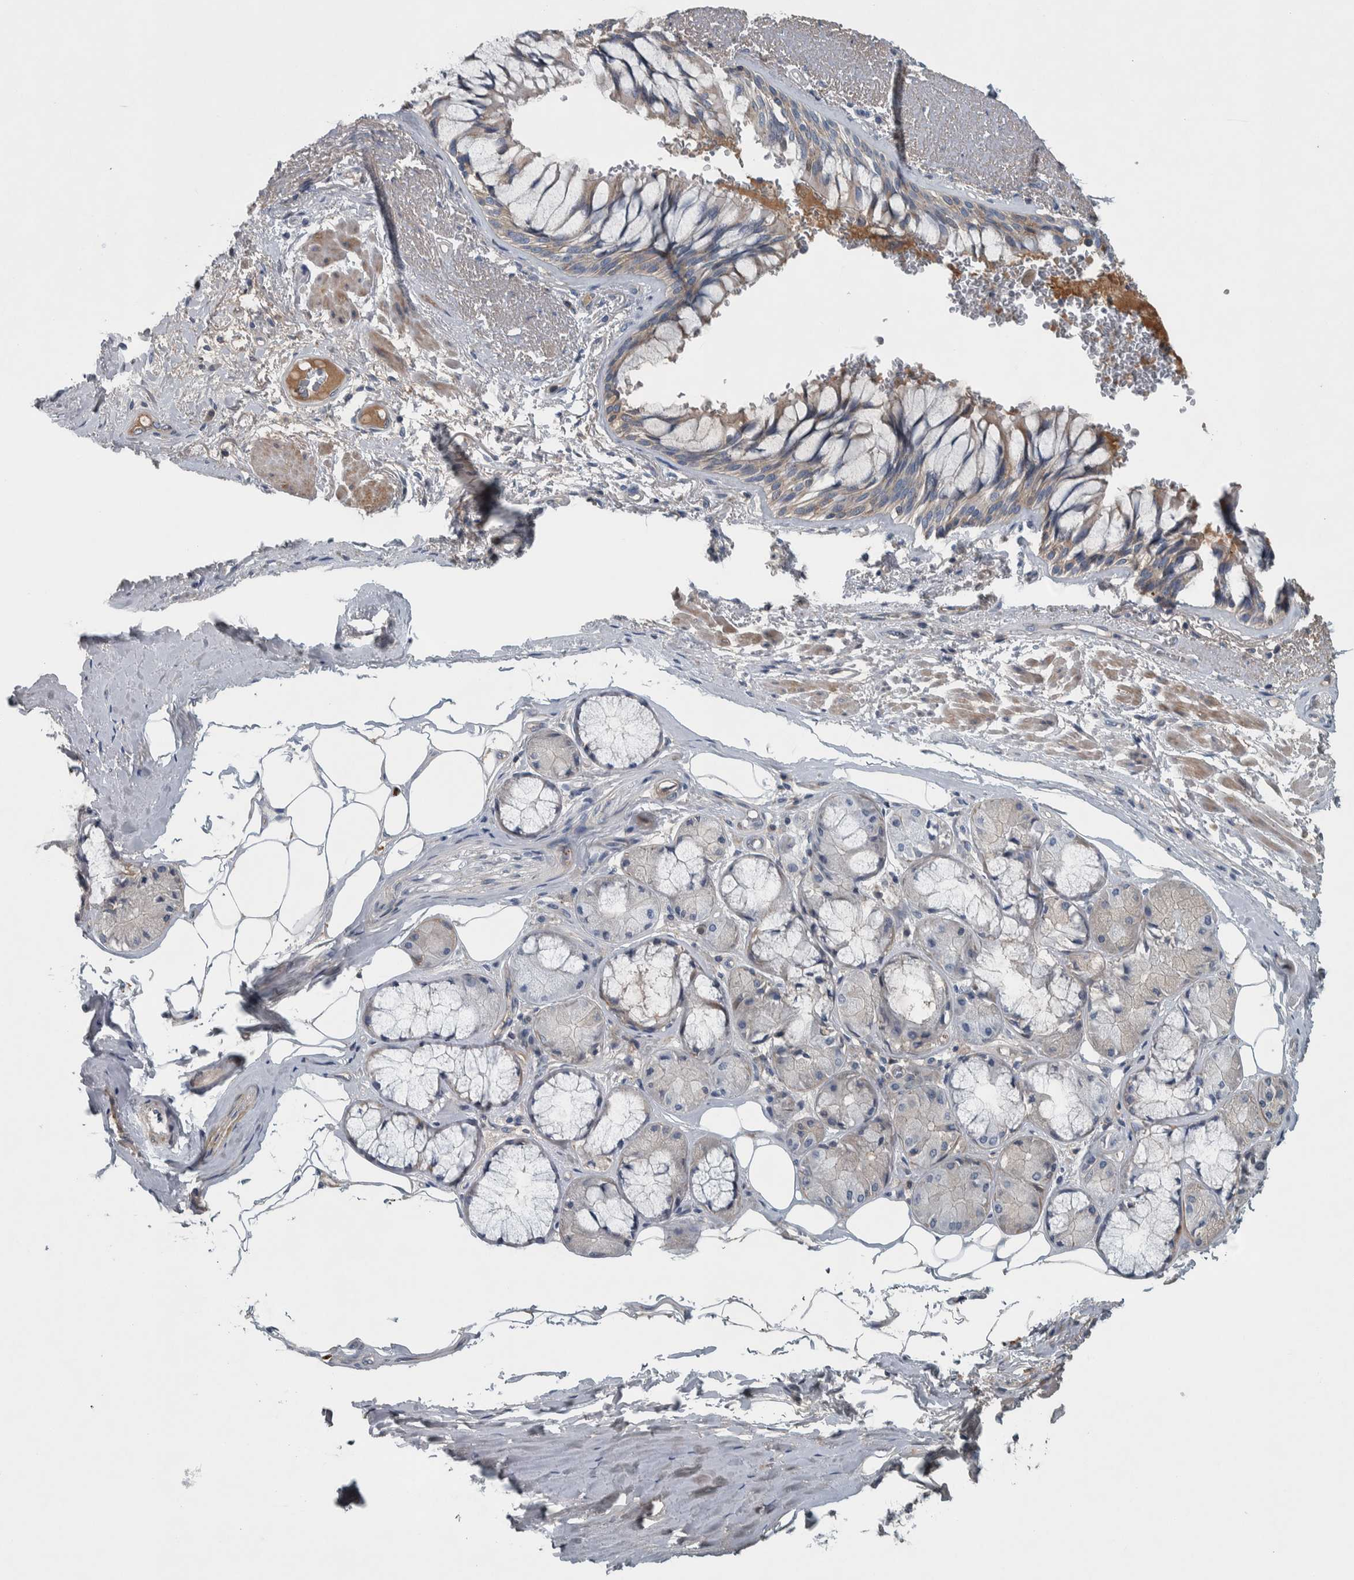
{"staining": {"intensity": "weak", "quantity": ">75%", "location": "cytoplasmic/membranous"}, "tissue": "bronchus", "cell_type": "Respiratory epithelial cells", "image_type": "normal", "snomed": [{"axis": "morphology", "description": "Normal tissue, NOS"}, {"axis": "topography", "description": "Bronchus"}], "caption": "Immunohistochemical staining of benign human bronchus demonstrates low levels of weak cytoplasmic/membranous expression in about >75% of respiratory epithelial cells.", "gene": "SERPINC1", "patient": {"sex": "male", "age": 66}}